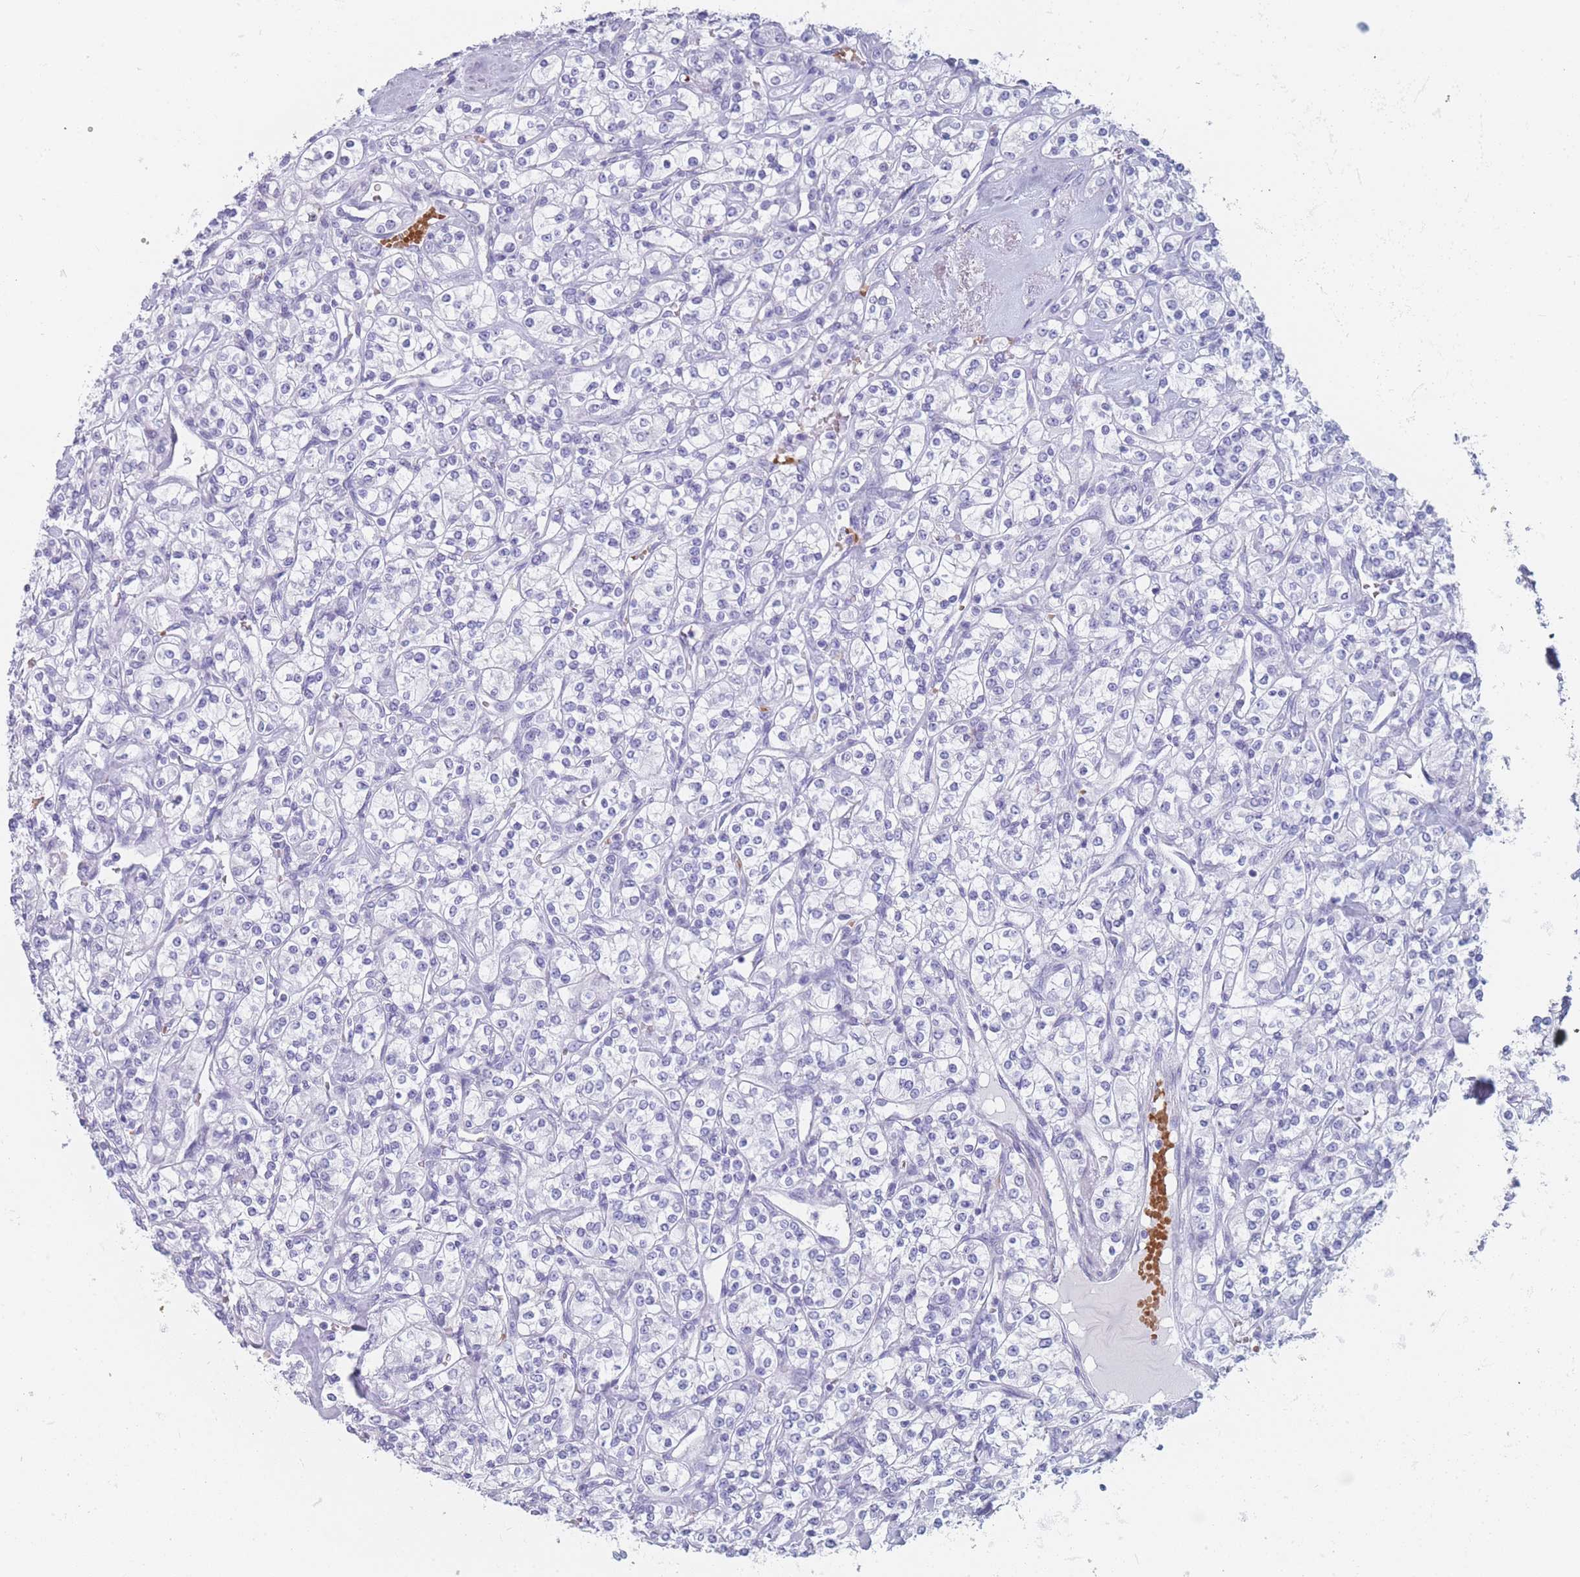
{"staining": {"intensity": "negative", "quantity": "none", "location": "none"}, "tissue": "renal cancer", "cell_type": "Tumor cells", "image_type": "cancer", "snomed": [{"axis": "morphology", "description": "Adenocarcinoma, NOS"}, {"axis": "topography", "description": "Kidney"}], "caption": "Immunohistochemical staining of adenocarcinoma (renal) shows no significant positivity in tumor cells.", "gene": "OR5D16", "patient": {"sex": "male", "age": 77}}